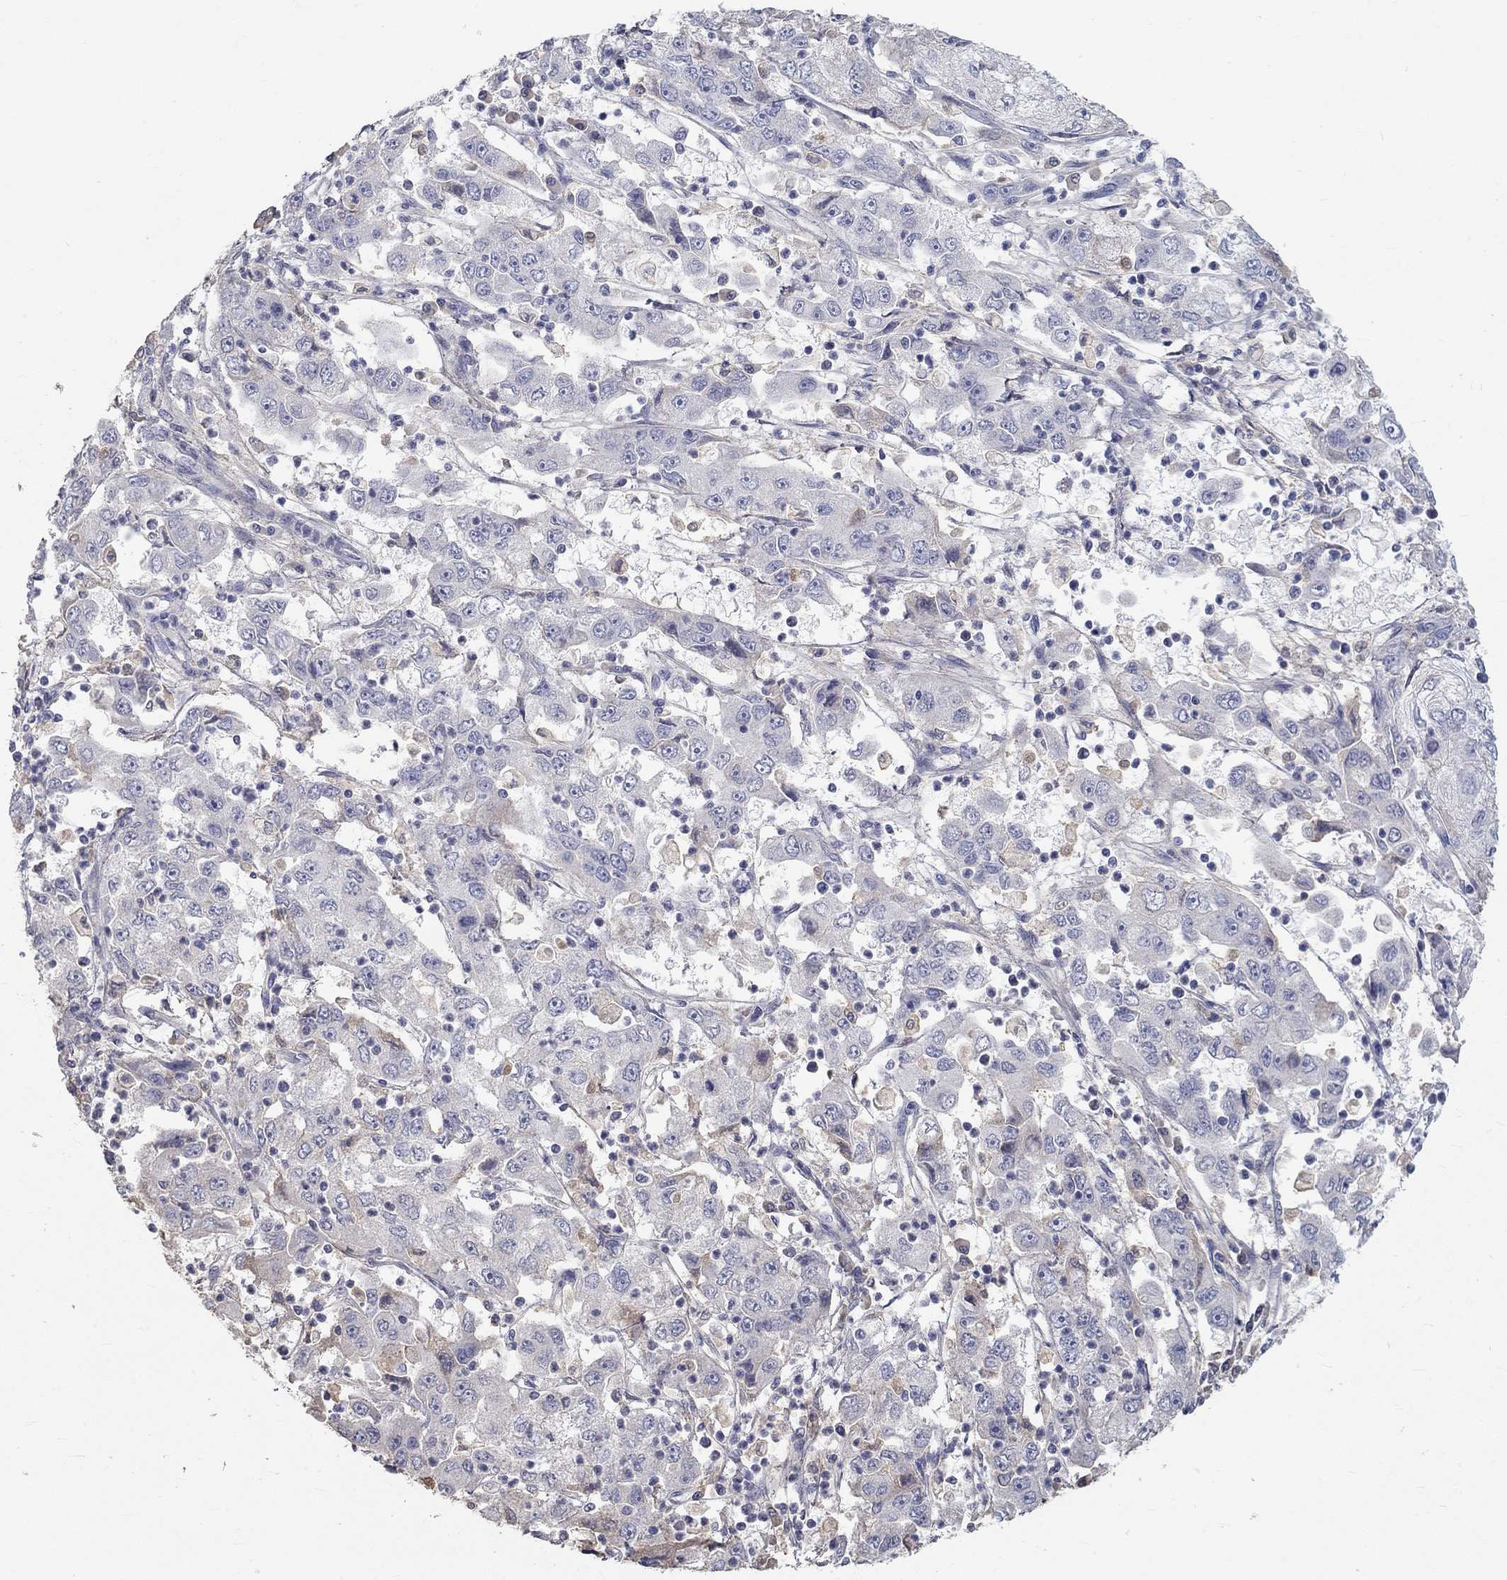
{"staining": {"intensity": "negative", "quantity": "none", "location": "none"}, "tissue": "cervical cancer", "cell_type": "Tumor cells", "image_type": "cancer", "snomed": [{"axis": "morphology", "description": "Squamous cell carcinoma, NOS"}, {"axis": "topography", "description": "Cervix"}], "caption": "The image exhibits no significant expression in tumor cells of cervical squamous cell carcinoma.", "gene": "FGF2", "patient": {"sex": "female", "age": 36}}